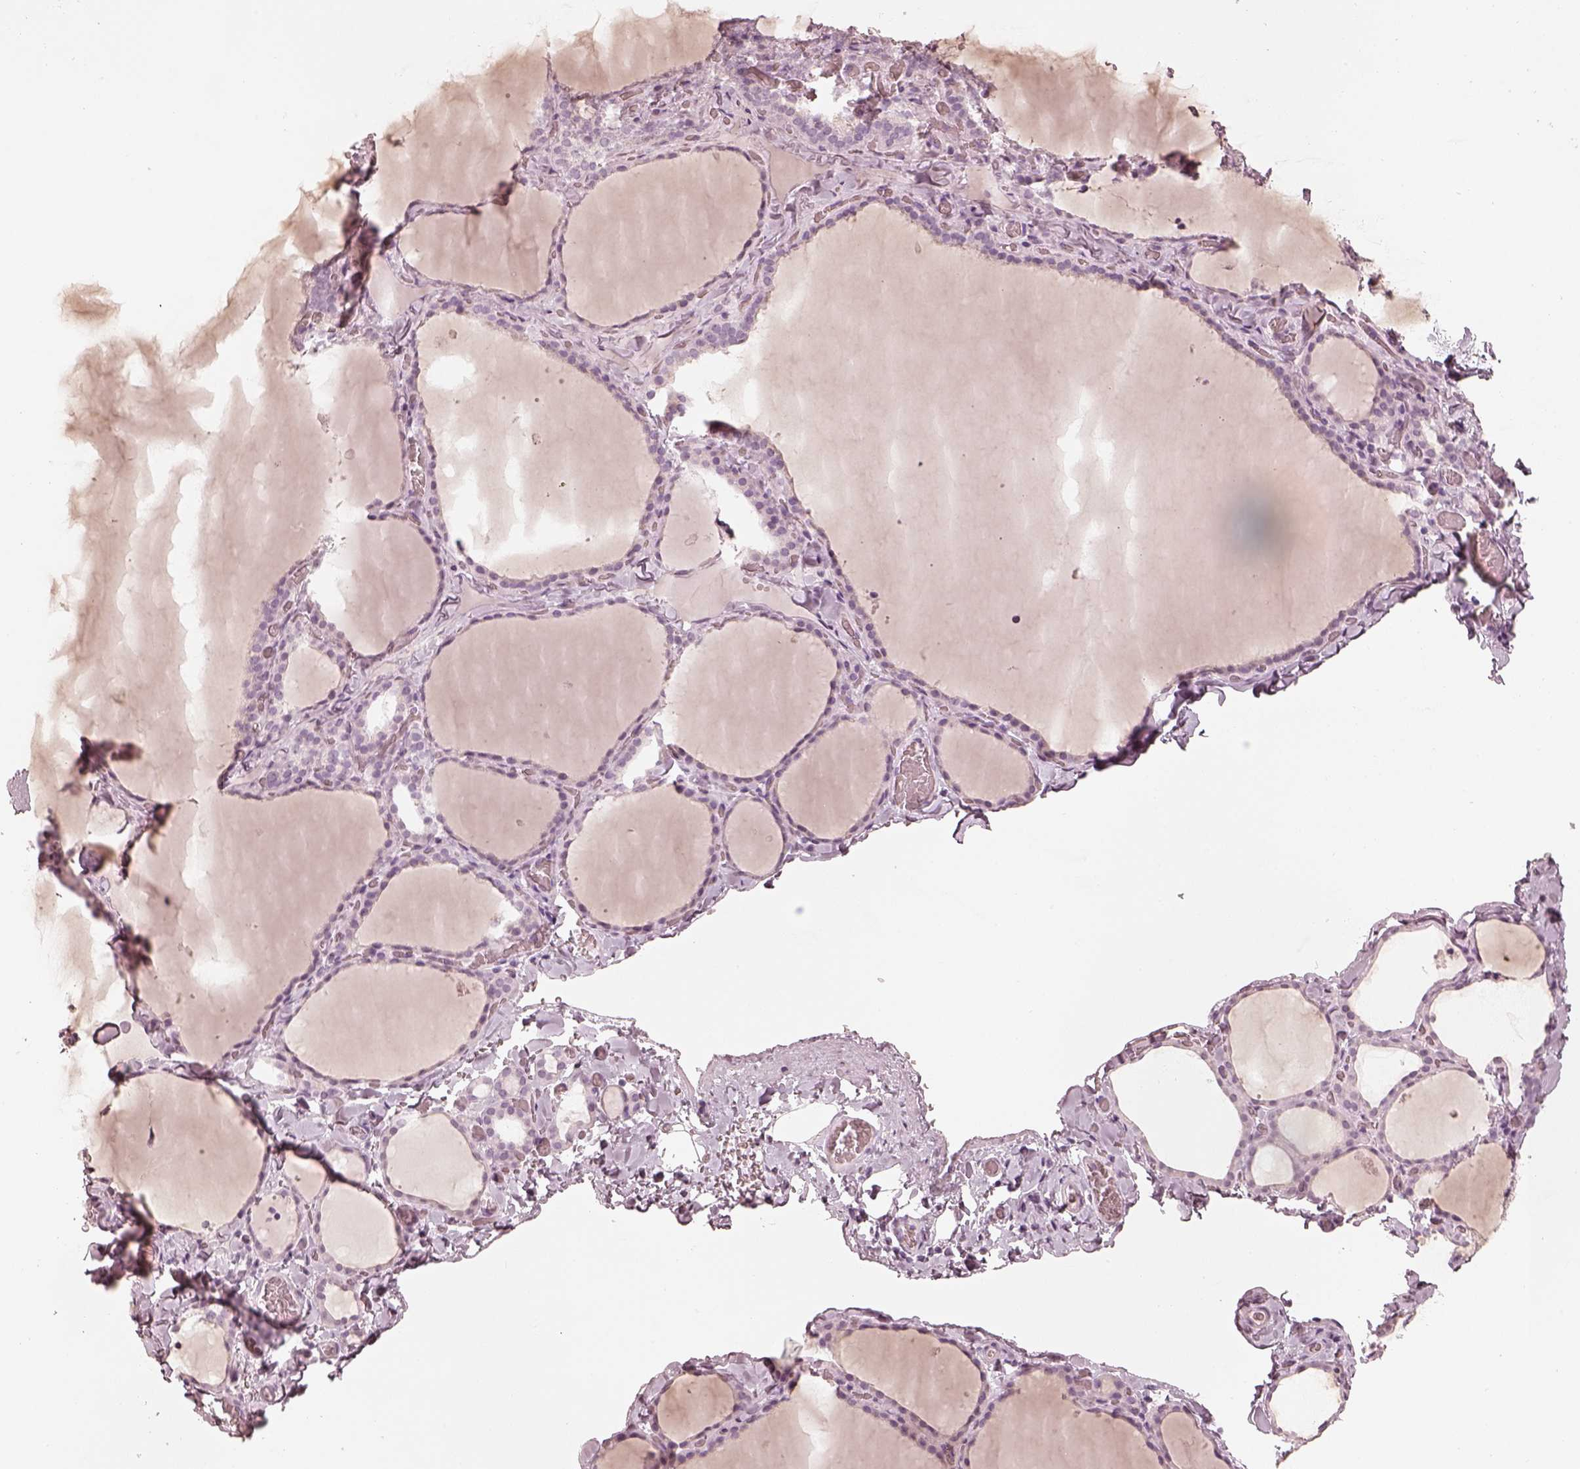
{"staining": {"intensity": "negative", "quantity": "none", "location": "none"}, "tissue": "thyroid gland", "cell_type": "Glandular cells", "image_type": "normal", "snomed": [{"axis": "morphology", "description": "Normal tissue, NOS"}, {"axis": "topography", "description": "Thyroid gland"}], "caption": "Micrograph shows no significant protein staining in glandular cells of benign thyroid gland.", "gene": "CALR3", "patient": {"sex": "female", "age": 22}}